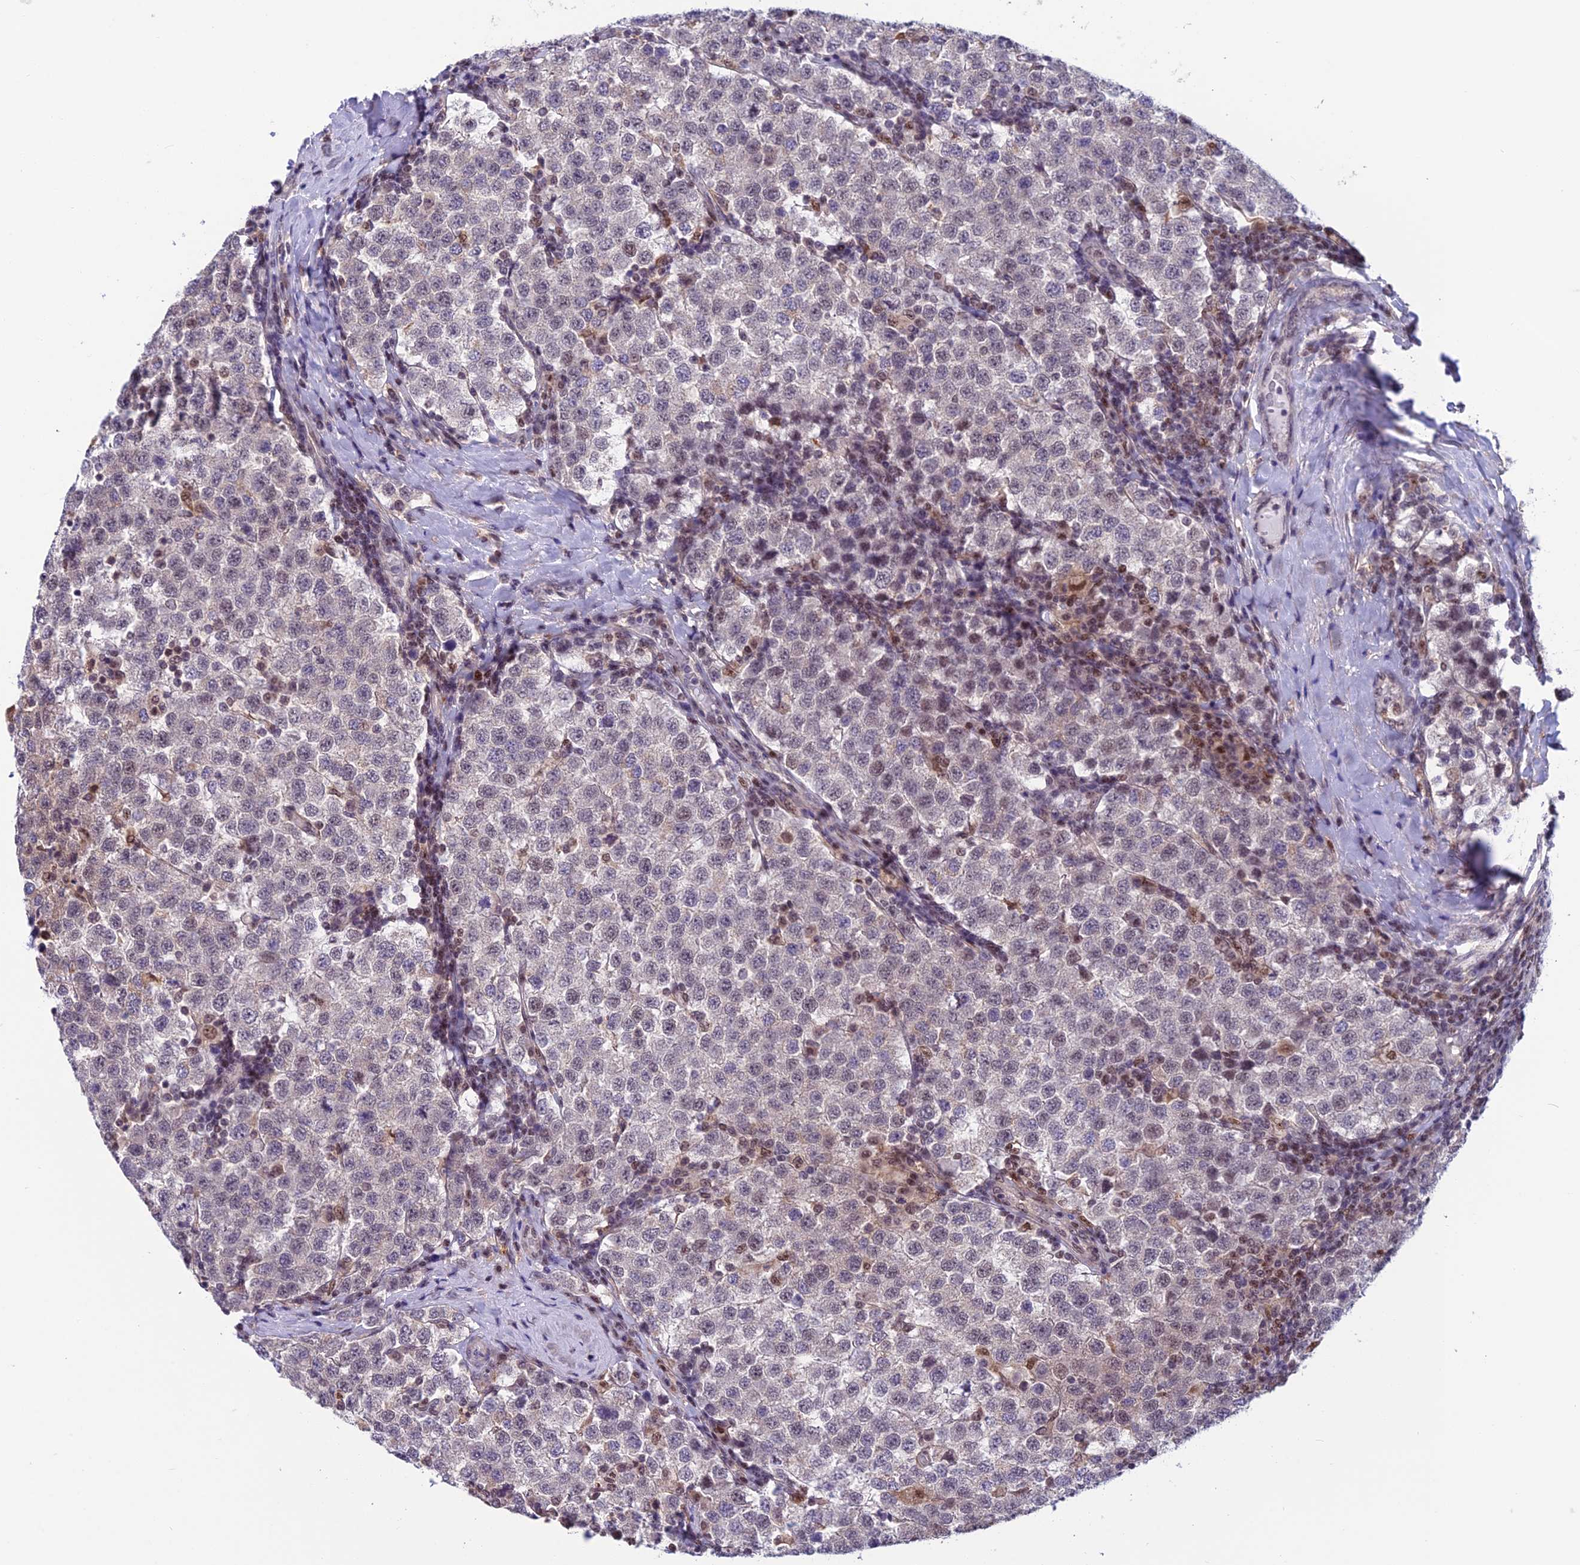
{"staining": {"intensity": "weak", "quantity": "<25%", "location": "nuclear"}, "tissue": "testis cancer", "cell_type": "Tumor cells", "image_type": "cancer", "snomed": [{"axis": "morphology", "description": "Seminoma, NOS"}, {"axis": "topography", "description": "Testis"}], "caption": "A high-resolution photomicrograph shows IHC staining of seminoma (testis), which exhibits no significant staining in tumor cells. (Stains: DAB (3,3'-diaminobenzidine) immunohistochemistry with hematoxylin counter stain, Microscopy: brightfield microscopy at high magnification).", "gene": "MIS12", "patient": {"sex": "male", "age": 34}}